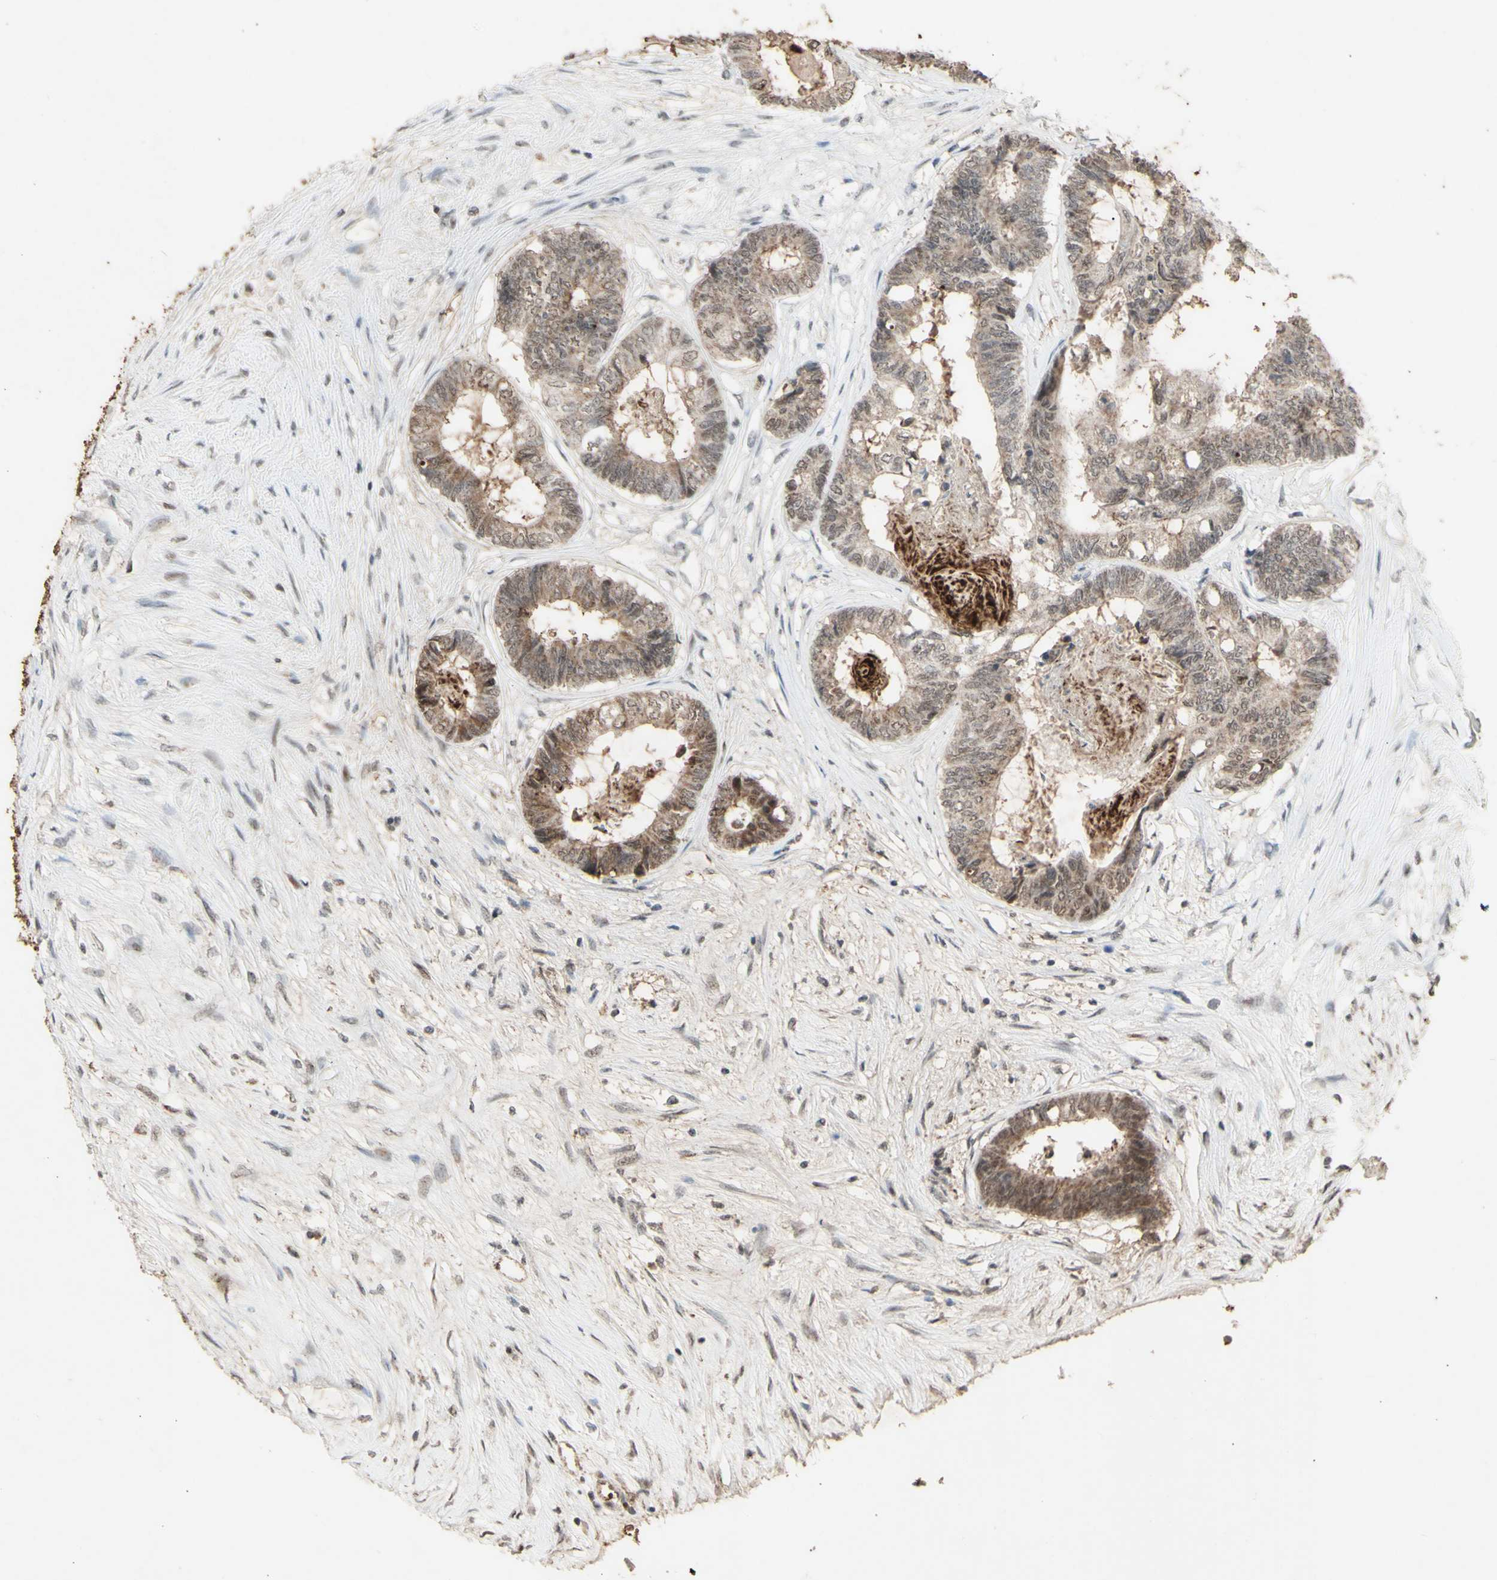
{"staining": {"intensity": "moderate", "quantity": "25%-75%", "location": "cytoplasmic/membranous,nuclear"}, "tissue": "colorectal cancer", "cell_type": "Tumor cells", "image_type": "cancer", "snomed": [{"axis": "morphology", "description": "Adenocarcinoma, NOS"}, {"axis": "topography", "description": "Rectum"}], "caption": "Colorectal adenocarcinoma stained for a protein (brown) shows moderate cytoplasmic/membranous and nuclear positive staining in about 25%-75% of tumor cells.", "gene": "CENPB", "patient": {"sex": "male", "age": 63}}